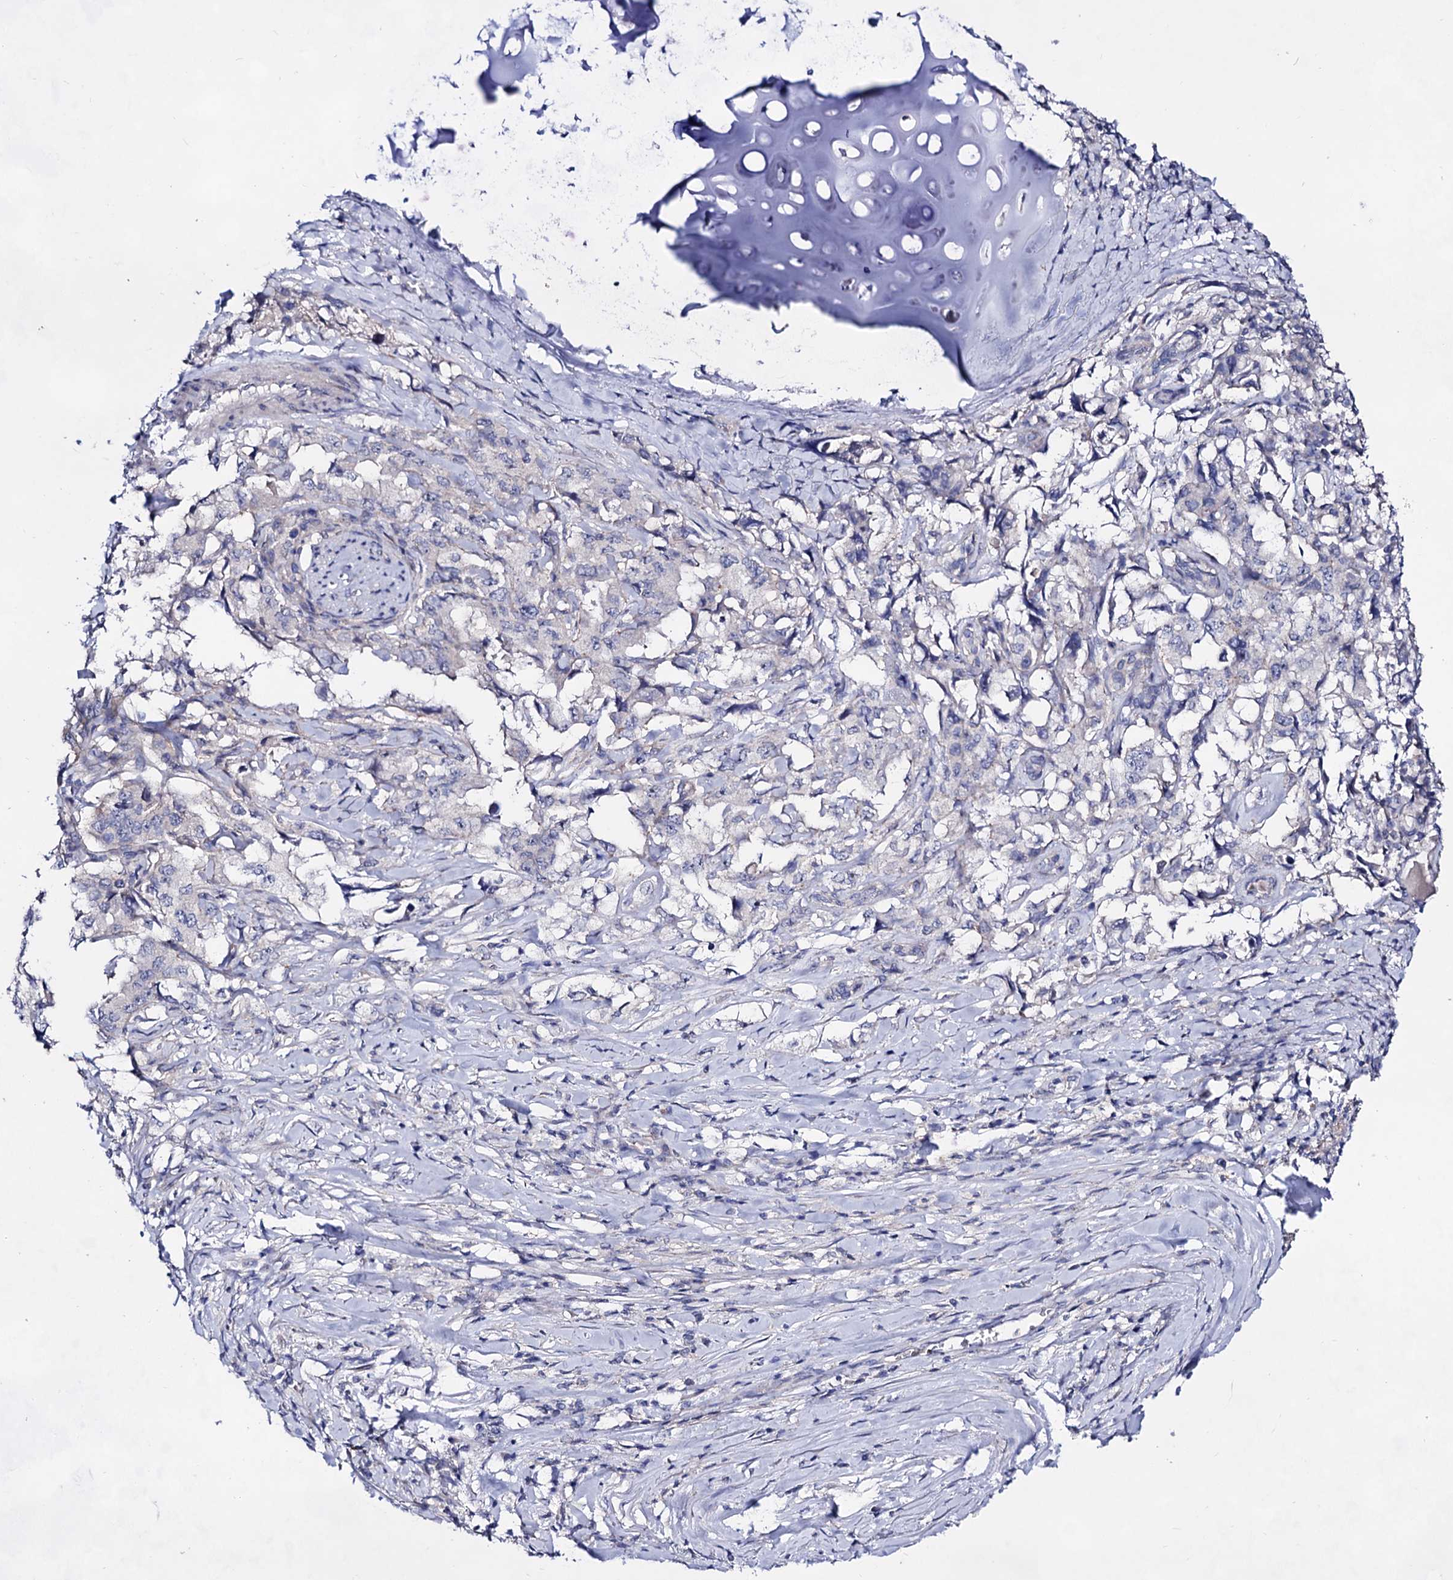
{"staining": {"intensity": "negative", "quantity": "none", "location": "none"}, "tissue": "lung cancer", "cell_type": "Tumor cells", "image_type": "cancer", "snomed": [{"axis": "morphology", "description": "Adenocarcinoma, NOS"}, {"axis": "topography", "description": "Lung"}], "caption": "Immunohistochemistry (IHC) histopathology image of human lung cancer stained for a protein (brown), which exhibits no staining in tumor cells.", "gene": "PLIN1", "patient": {"sex": "female", "age": 51}}